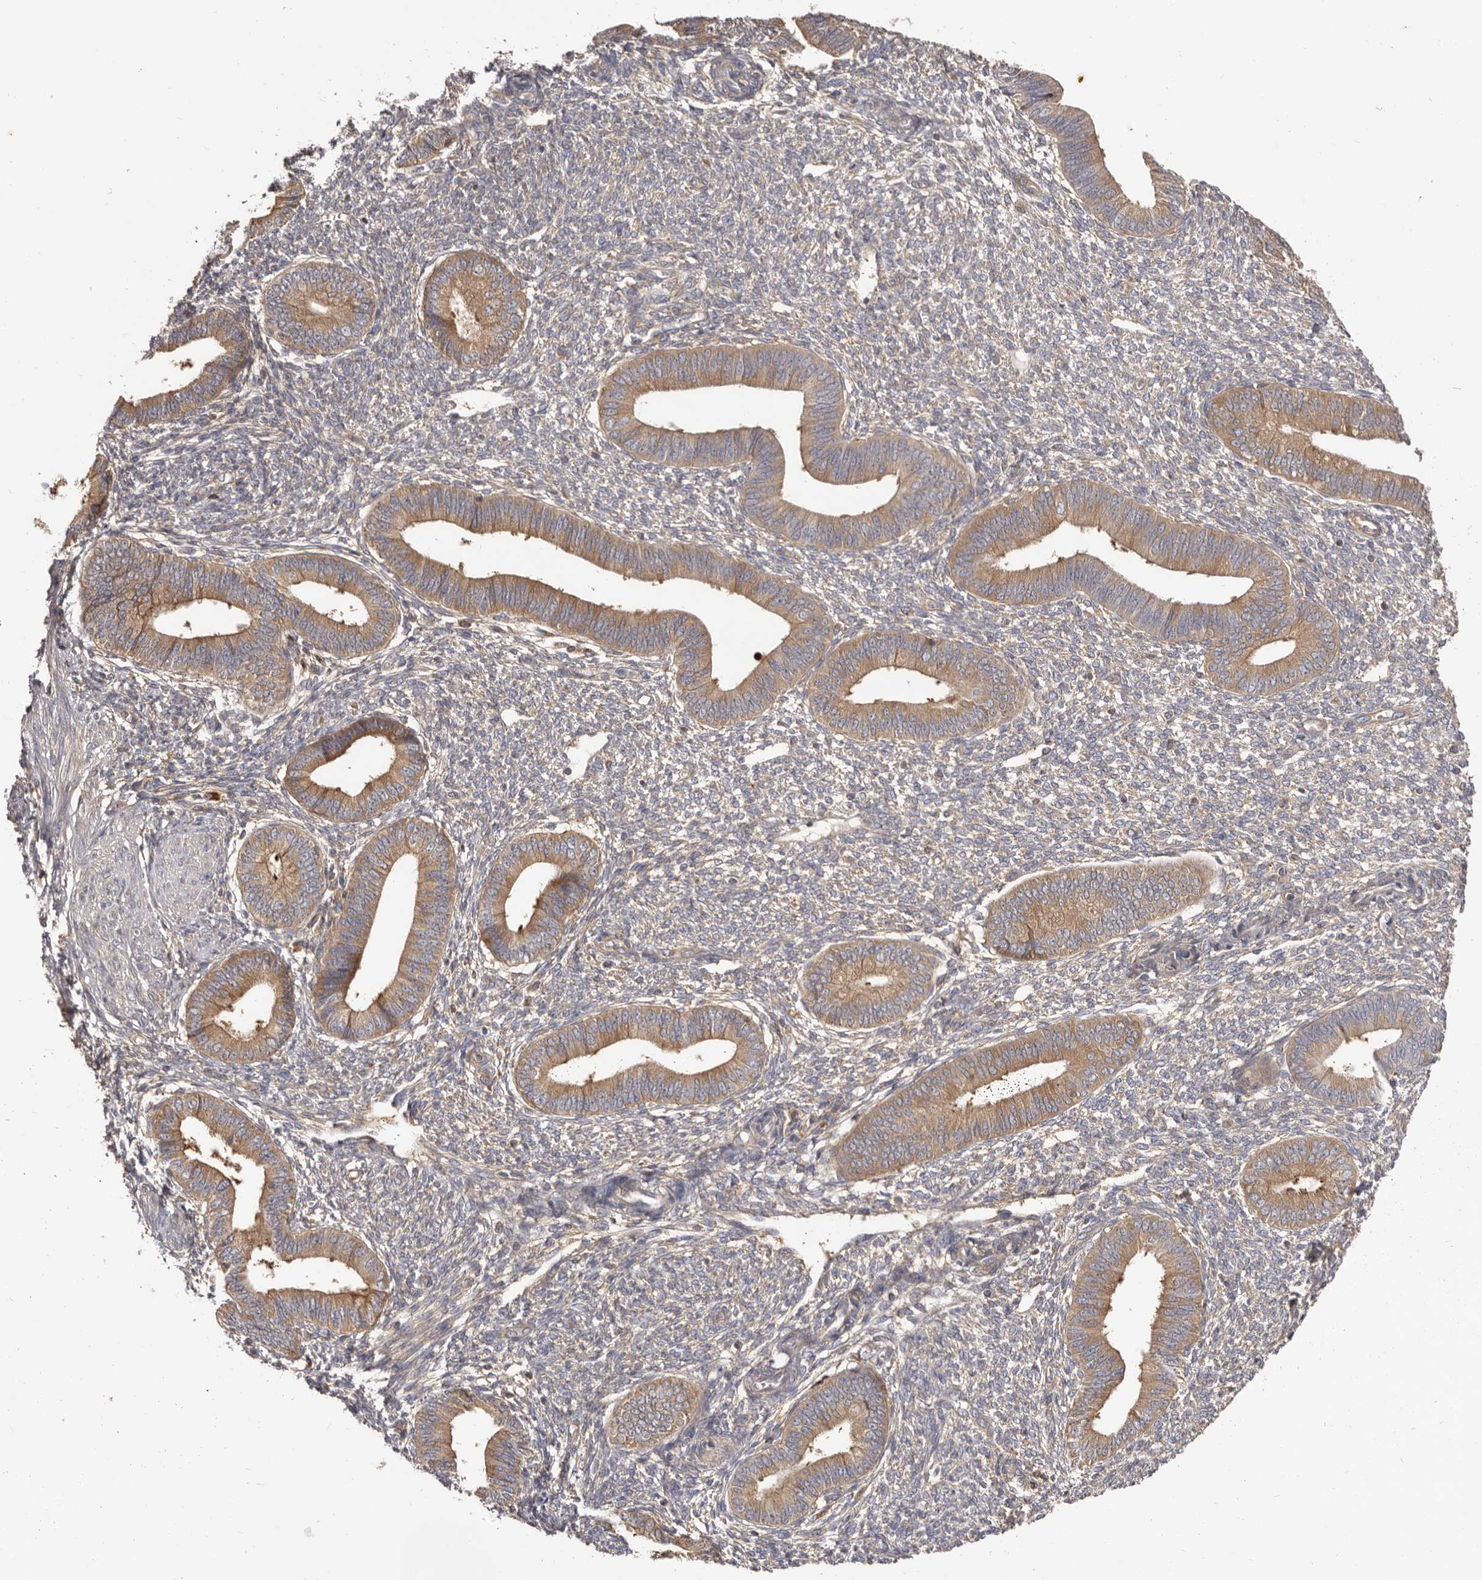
{"staining": {"intensity": "weak", "quantity": "25%-75%", "location": "cytoplasmic/membranous"}, "tissue": "endometrium", "cell_type": "Cells in endometrial stroma", "image_type": "normal", "snomed": [{"axis": "morphology", "description": "Normal tissue, NOS"}, {"axis": "topography", "description": "Endometrium"}], "caption": "A low amount of weak cytoplasmic/membranous expression is present in approximately 25%-75% of cells in endometrial stroma in benign endometrium. The protein is shown in brown color, while the nuclei are stained blue.", "gene": "ADAMTS20", "patient": {"sex": "female", "age": 46}}